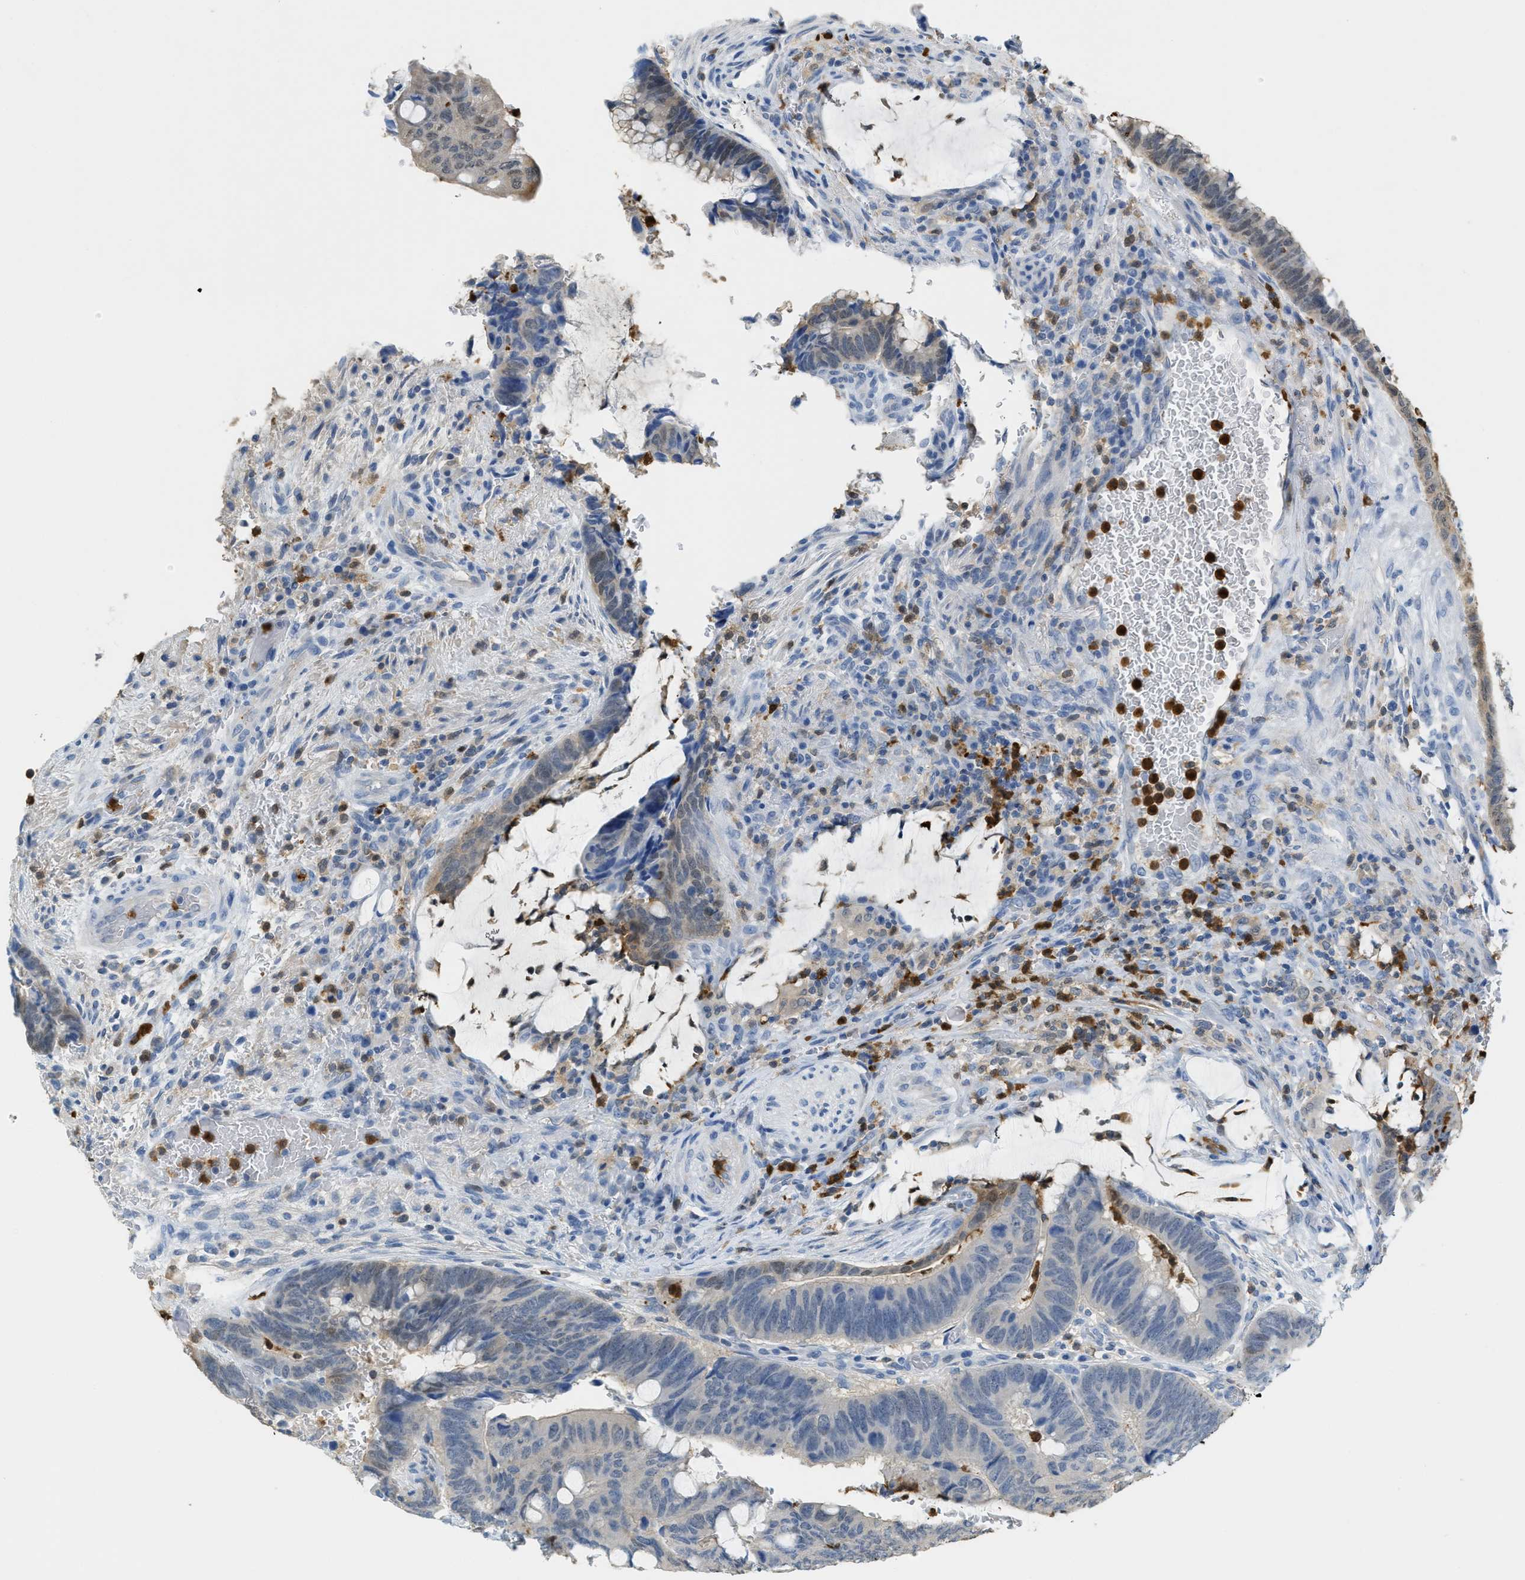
{"staining": {"intensity": "weak", "quantity": "<25%", "location": "cytoplasmic/membranous,nuclear"}, "tissue": "colorectal cancer", "cell_type": "Tumor cells", "image_type": "cancer", "snomed": [{"axis": "morphology", "description": "Normal tissue, NOS"}, {"axis": "morphology", "description": "Adenocarcinoma, NOS"}, {"axis": "topography", "description": "Rectum"}, {"axis": "topography", "description": "Peripheral nerve tissue"}], "caption": "This is a micrograph of immunohistochemistry staining of colorectal adenocarcinoma, which shows no staining in tumor cells. The staining is performed using DAB brown chromogen with nuclei counter-stained in using hematoxylin.", "gene": "SERPINB1", "patient": {"sex": "male", "age": 92}}